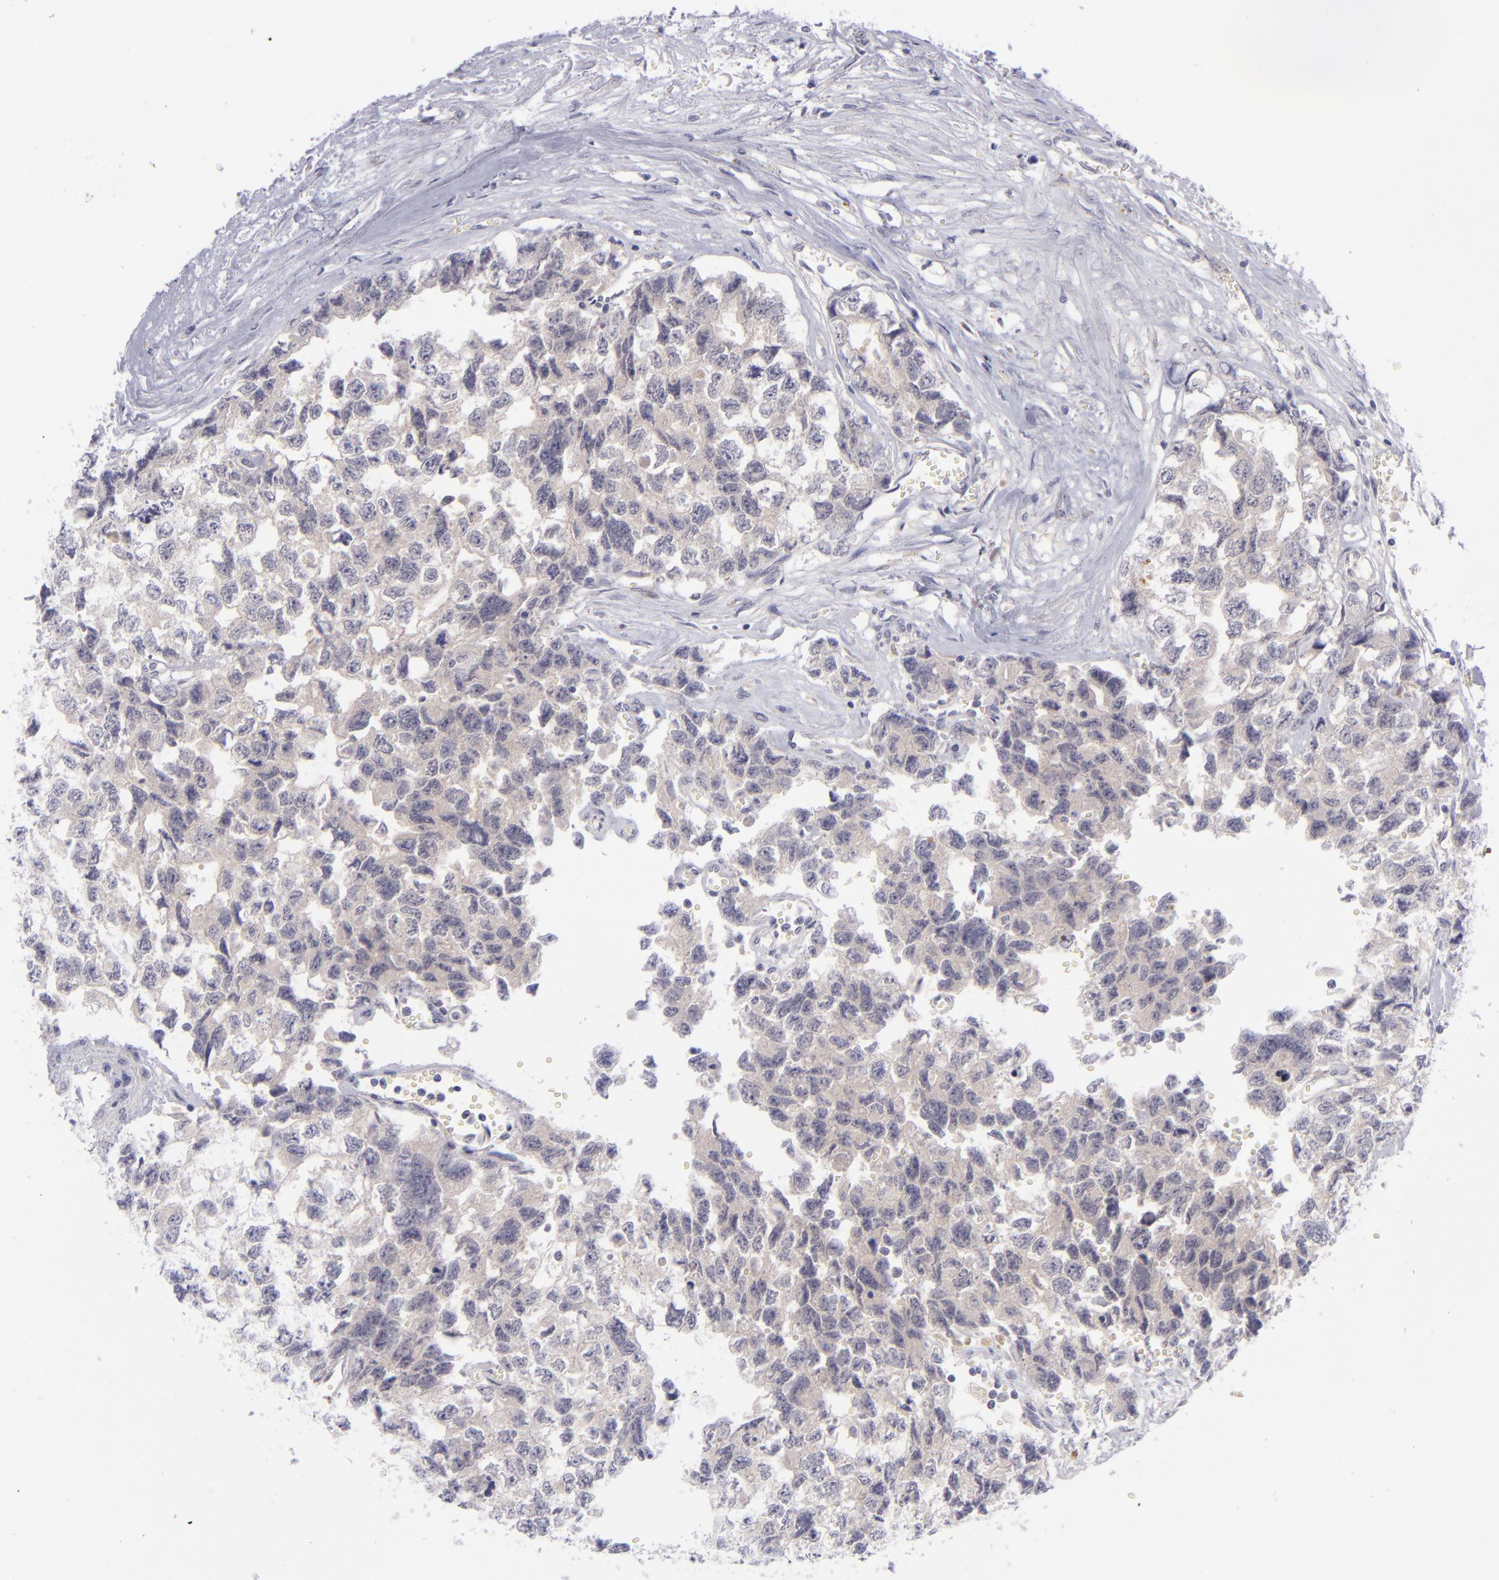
{"staining": {"intensity": "weak", "quantity": "<25%", "location": "cytoplasmic/membranous"}, "tissue": "testis cancer", "cell_type": "Tumor cells", "image_type": "cancer", "snomed": [{"axis": "morphology", "description": "Carcinoma, Embryonal, NOS"}, {"axis": "topography", "description": "Testis"}], "caption": "An immunohistochemistry image of testis cancer (embryonal carcinoma) is shown. There is no staining in tumor cells of testis cancer (embryonal carcinoma).", "gene": "EVPL", "patient": {"sex": "male", "age": 31}}